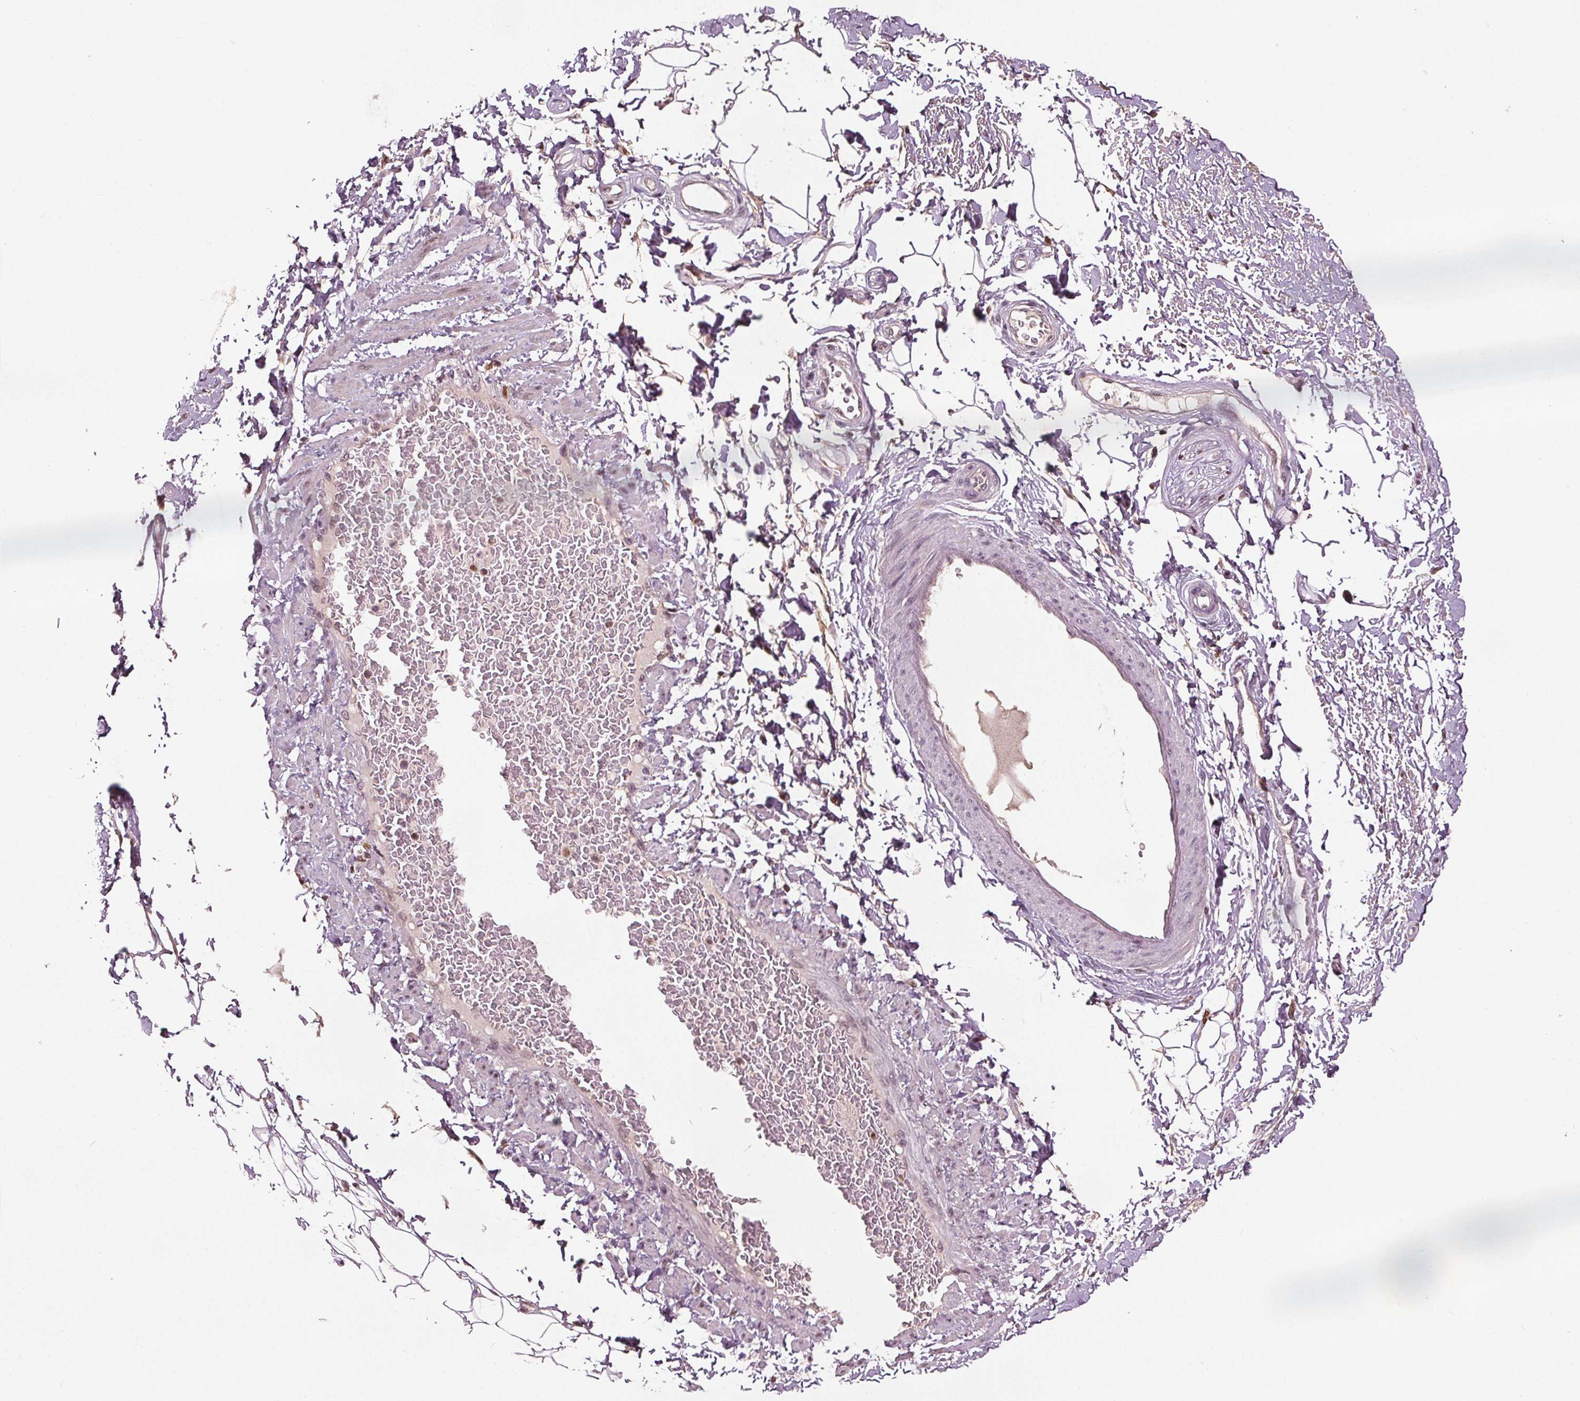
{"staining": {"intensity": "moderate", "quantity": "<25%", "location": "nuclear"}, "tissue": "adipose tissue", "cell_type": "Adipocytes", "image_type": "normal", "snomed": [{"axis": "morphology", "description": "Normal tissue, NOS"}, {"axis": "topography", "description": "Peripheral nerve tissue"}], "caption": "Immunohistochemistry (DAB (3,3'-diaminobenzidine)) staining of normal human adipose tissue exhibits moderate nuclear protein expression in approximately <25% of adipocytes. Using DAB (brown) and hematoxylin (blue) stains, captured at high magnification using brightfield microscopy.", "gene": "DDX11", "patient": {"sex": "male", "age": 51}}